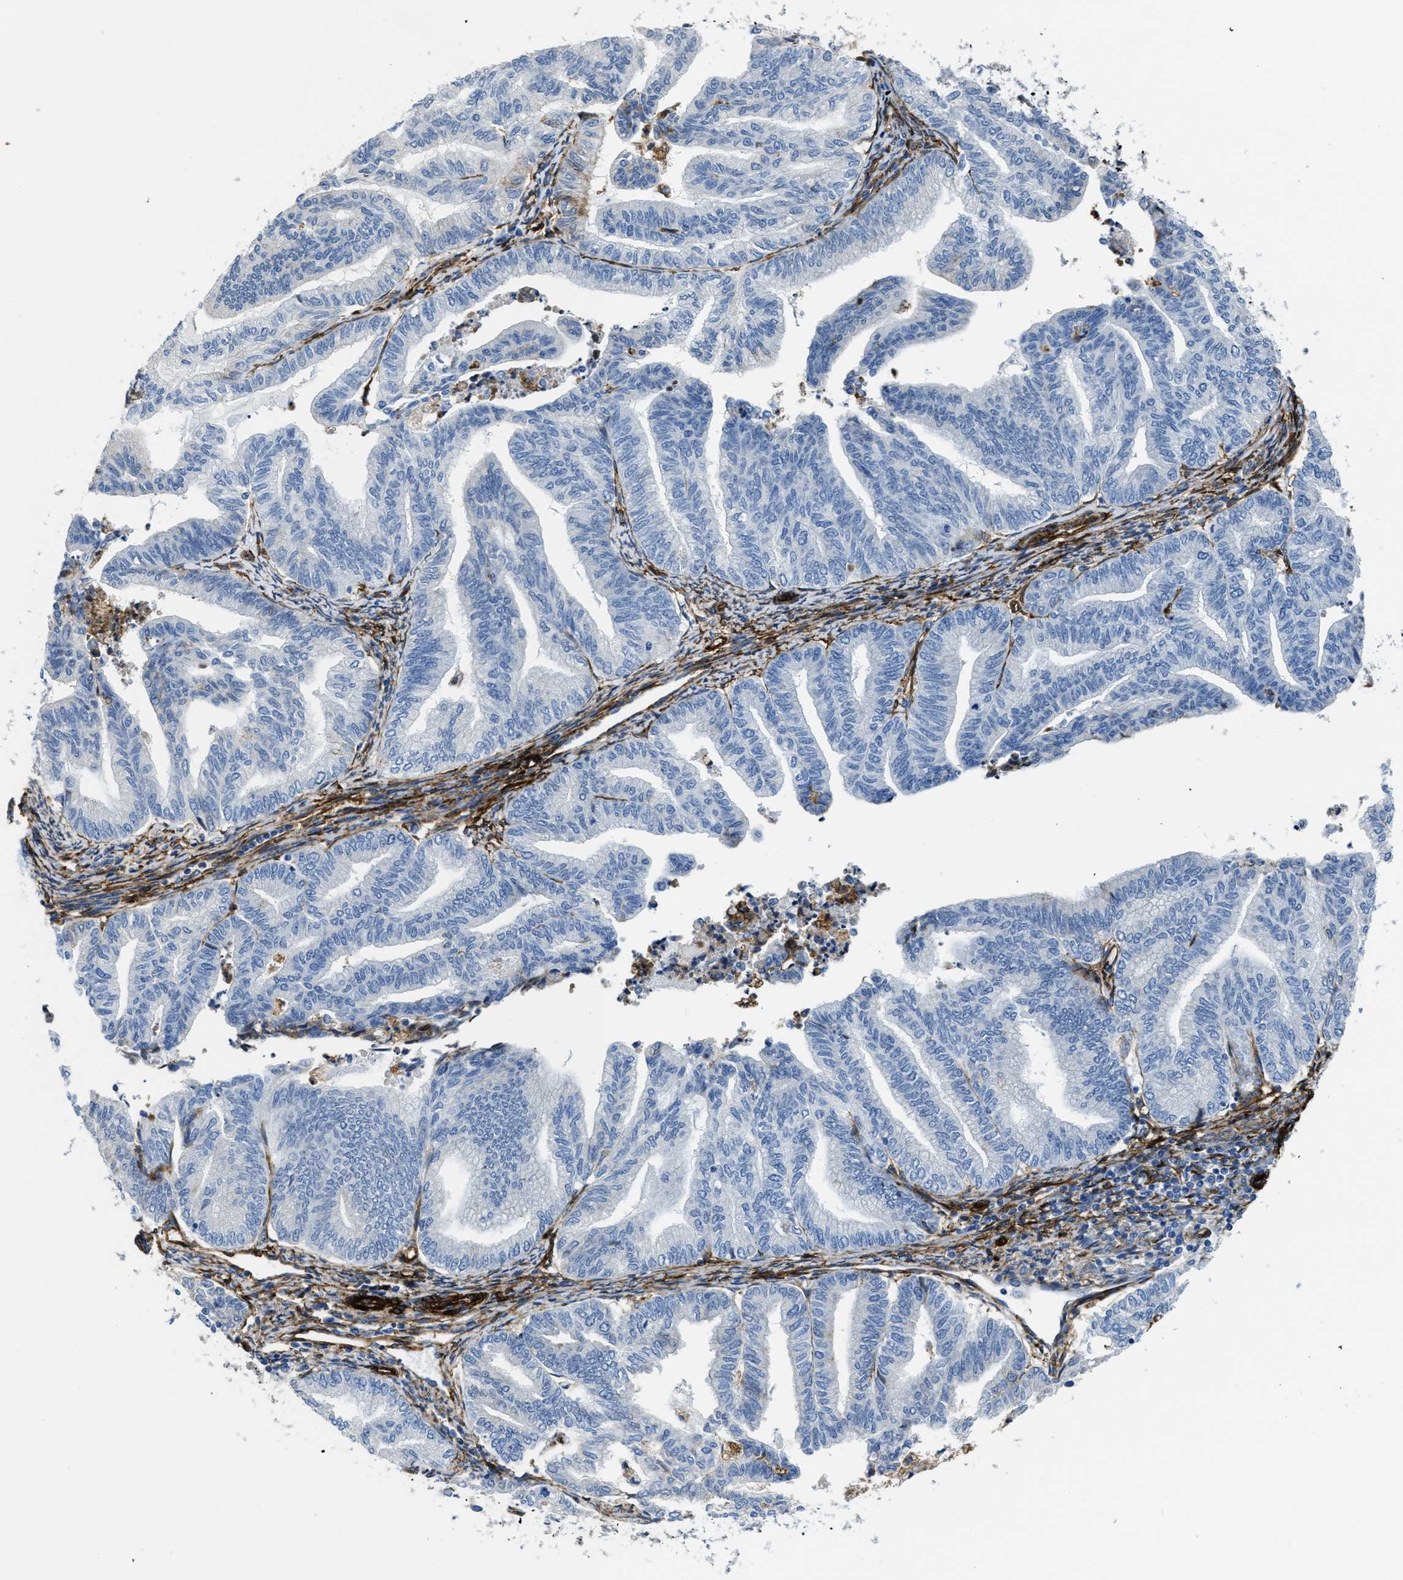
{"staining": {"intensity": "negative", "quantity": "none", "location": "none"}, "tissue": "endometrial cancer", "cell_type": "Tumor cells", "image_type": "cancer", "snomed": [{"axis": "morphology", "description": "Adenocarcinoma, NOS"}, {"axis": "topography", "description": "Endometrium"}], "caption": "Endometrial cancer (adenocarcinoma) was stained to show a protein in brown. There is no significant positivity in tumor cells.", "gene": "NAB1", "patient": {"sex": "female", "age": 79}}